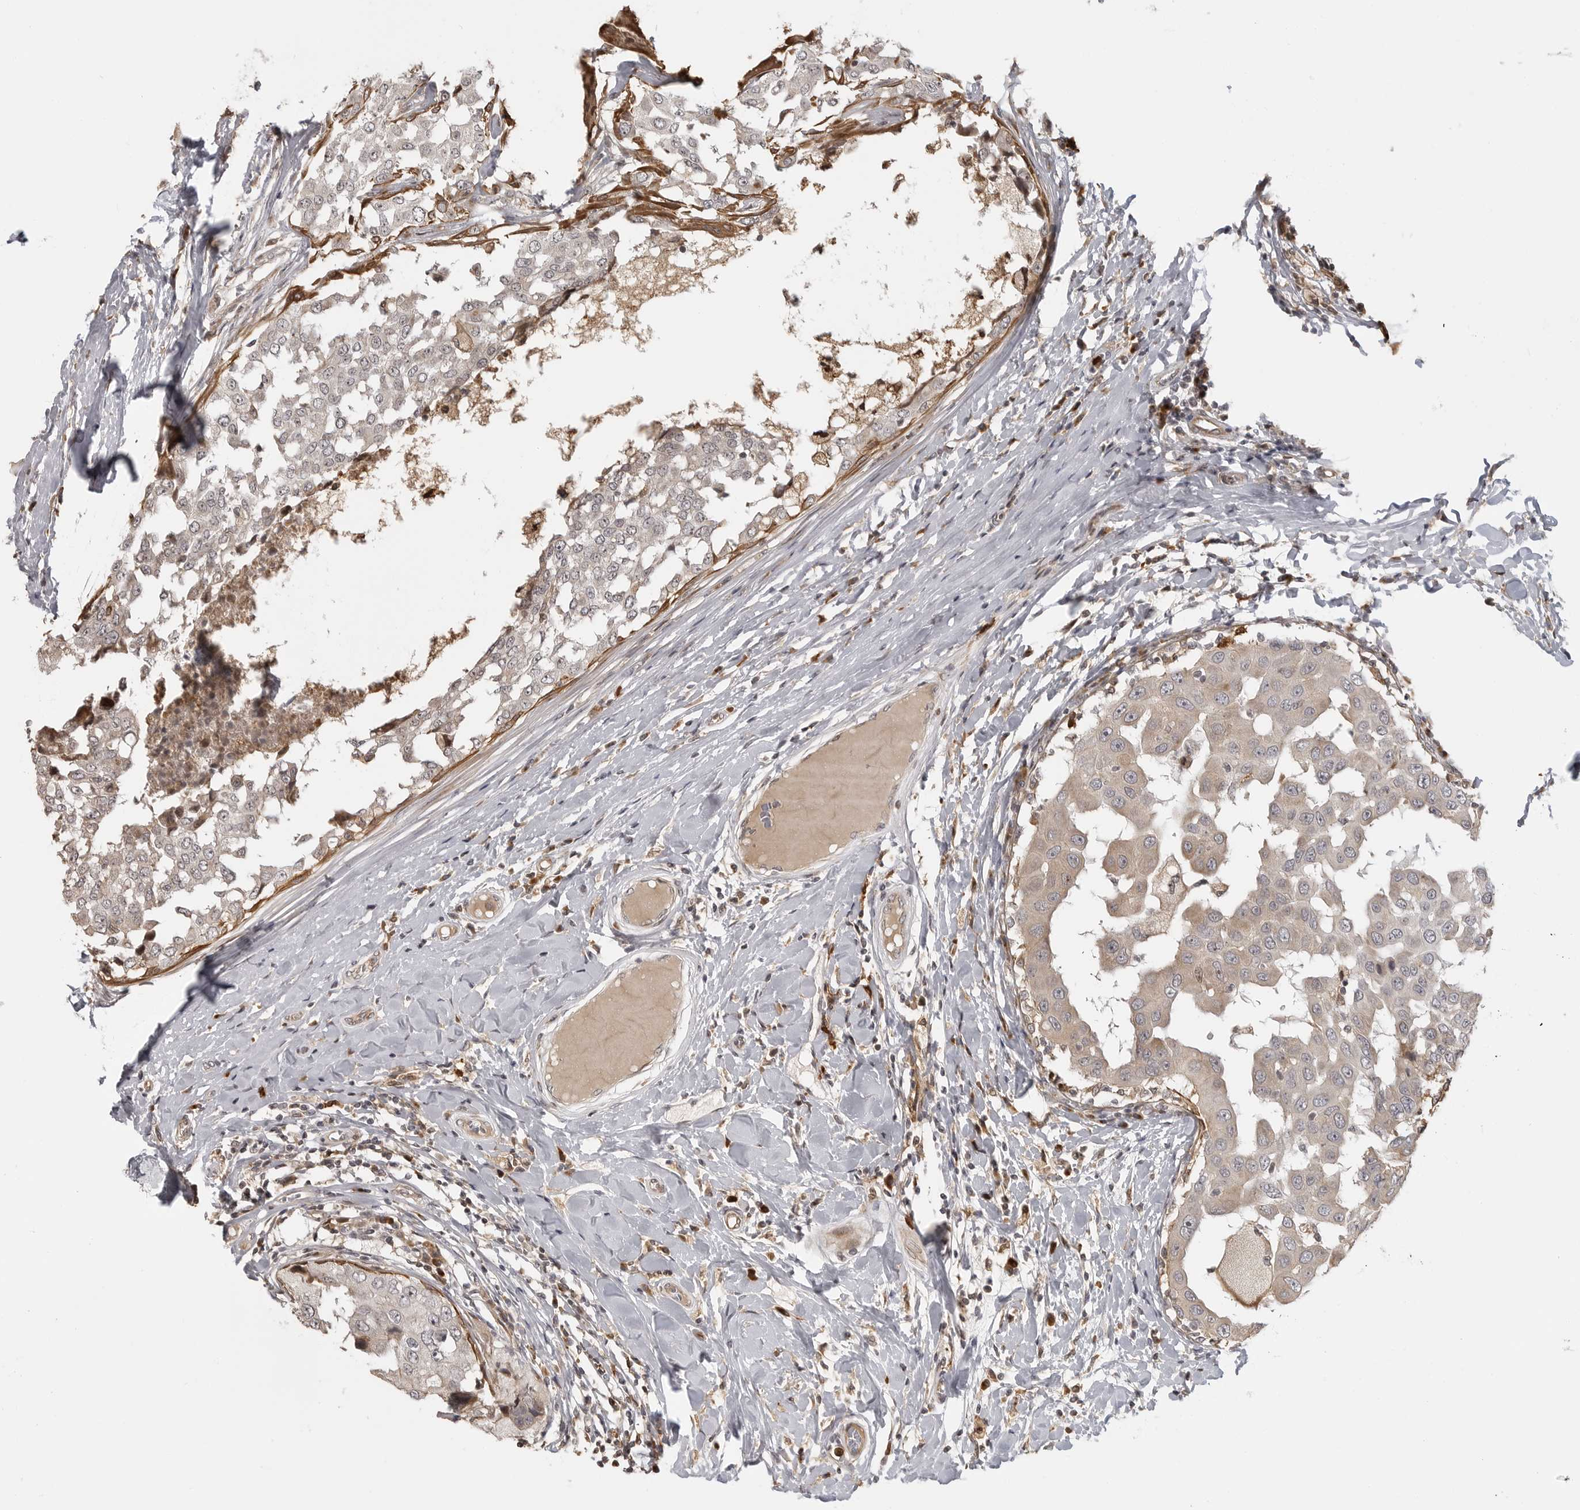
{"staining": {"intensity": "weak", "quantity": "<25%", "location": "cytoplasmic/membranous"}, "tissue": "breast cancer", "cell_type": "Tumor cells", "image_type": "cancer", "snomed": [{"axis": "morphology", "description": "Duct carcinoma"}, {"axis": "topography", "description": "Breast"}], "caption": "High magnification brightfield microscopy of breast cancer stained with DAB (3,3'-diaminobenzidine) (brown) and counterstained with hematoxylin (blue): tumor cells show no significant staining.", "gene": "IDO1", "patient": {"sex": "female", "age": 27}}